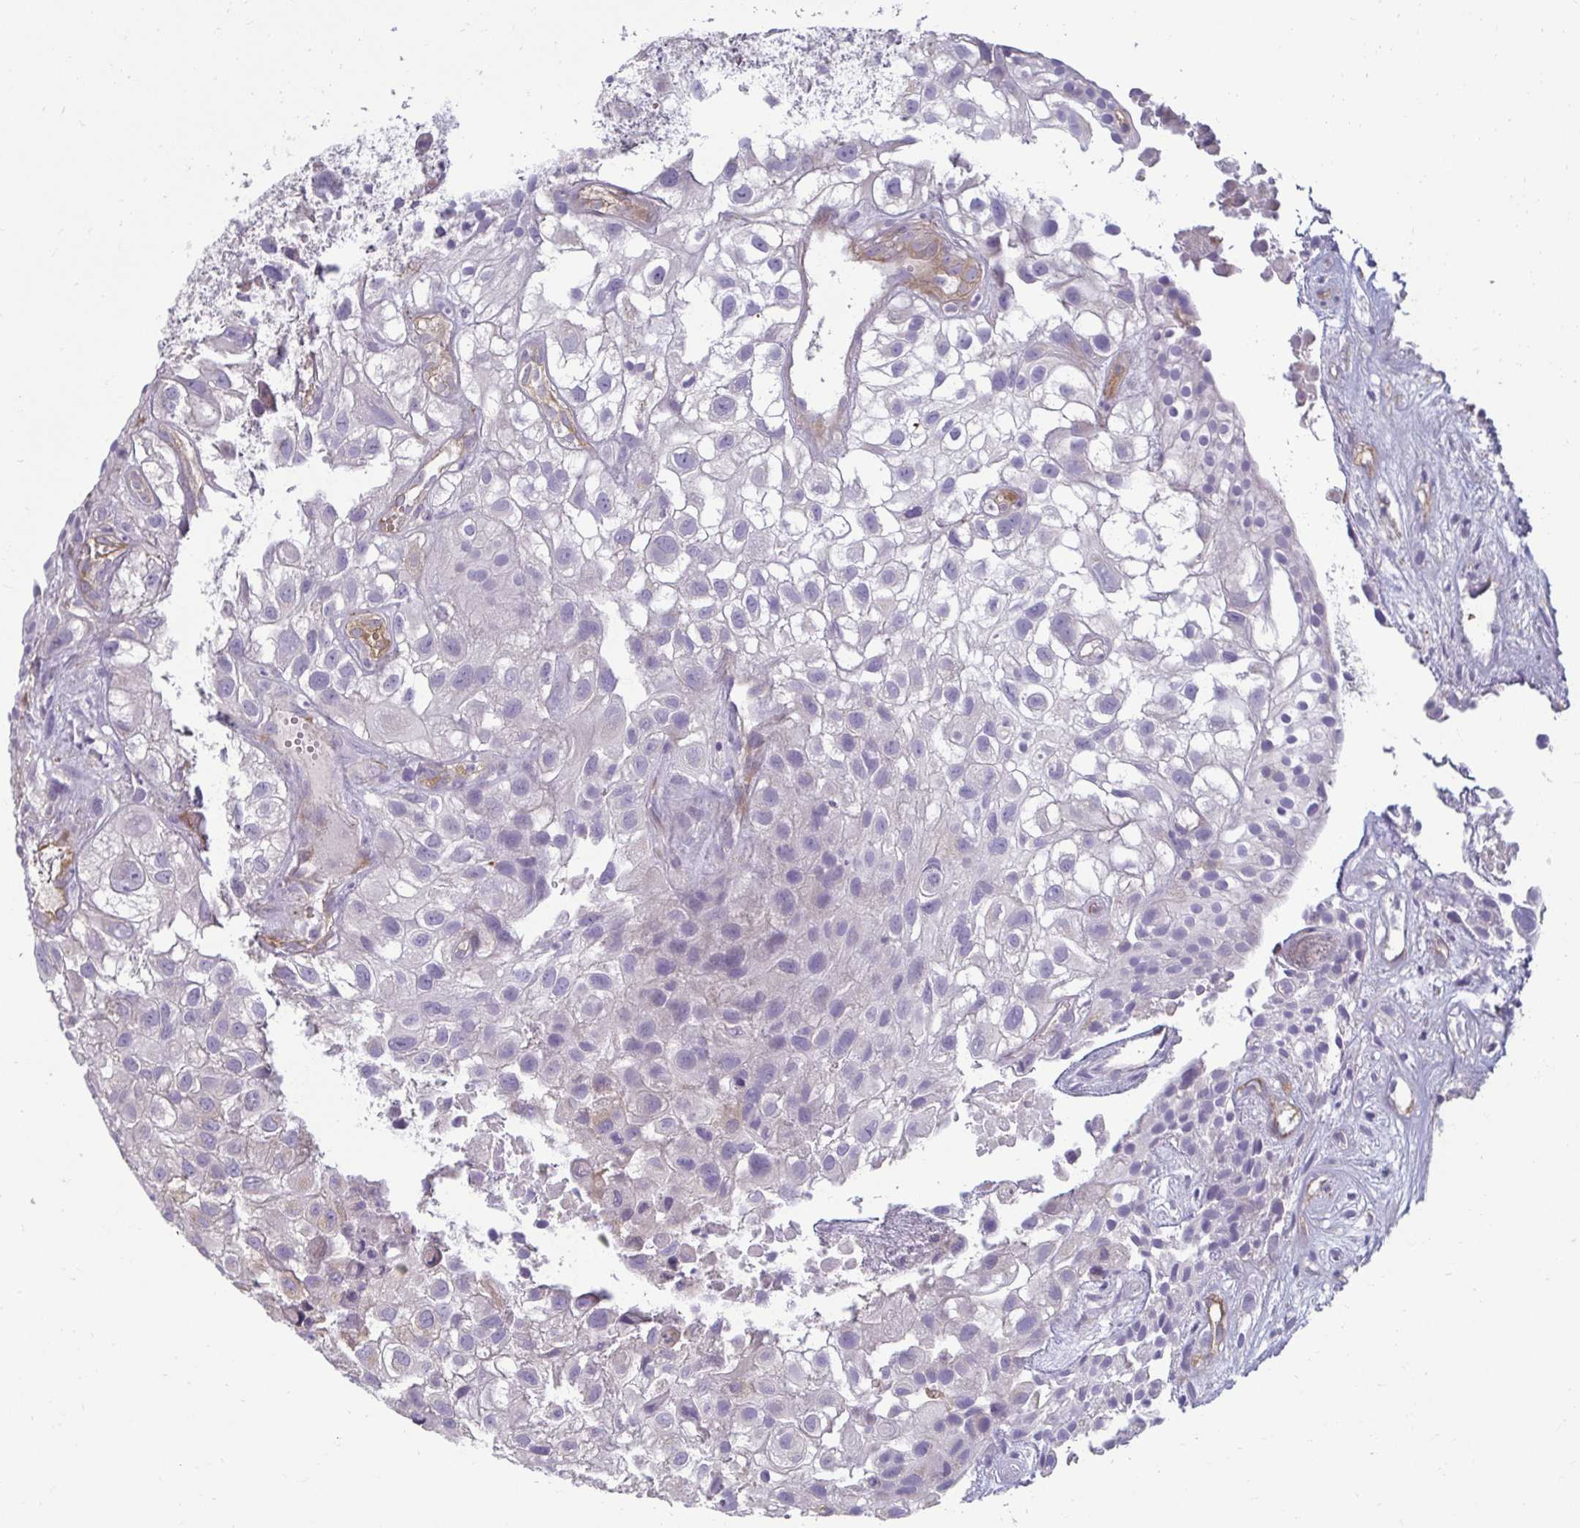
{"staining": {"intensity": "negative", "quantity": "none", "location": "none"}, "tissue": "urothelial cancer", "cell_type": "Tumor cells", "image_type": "cancer", "snomed": [{"axis": "morphology", "description": "Urothelial carcinoma, High grade"}, {"axis": "topography", "description": "Urinary bladder"}], "caption": "Image shows no significant protein expression in tumor cells of urothelial cancer.", "gene": "PDE2A", "patient": {"sex": "male", "age": 56}}